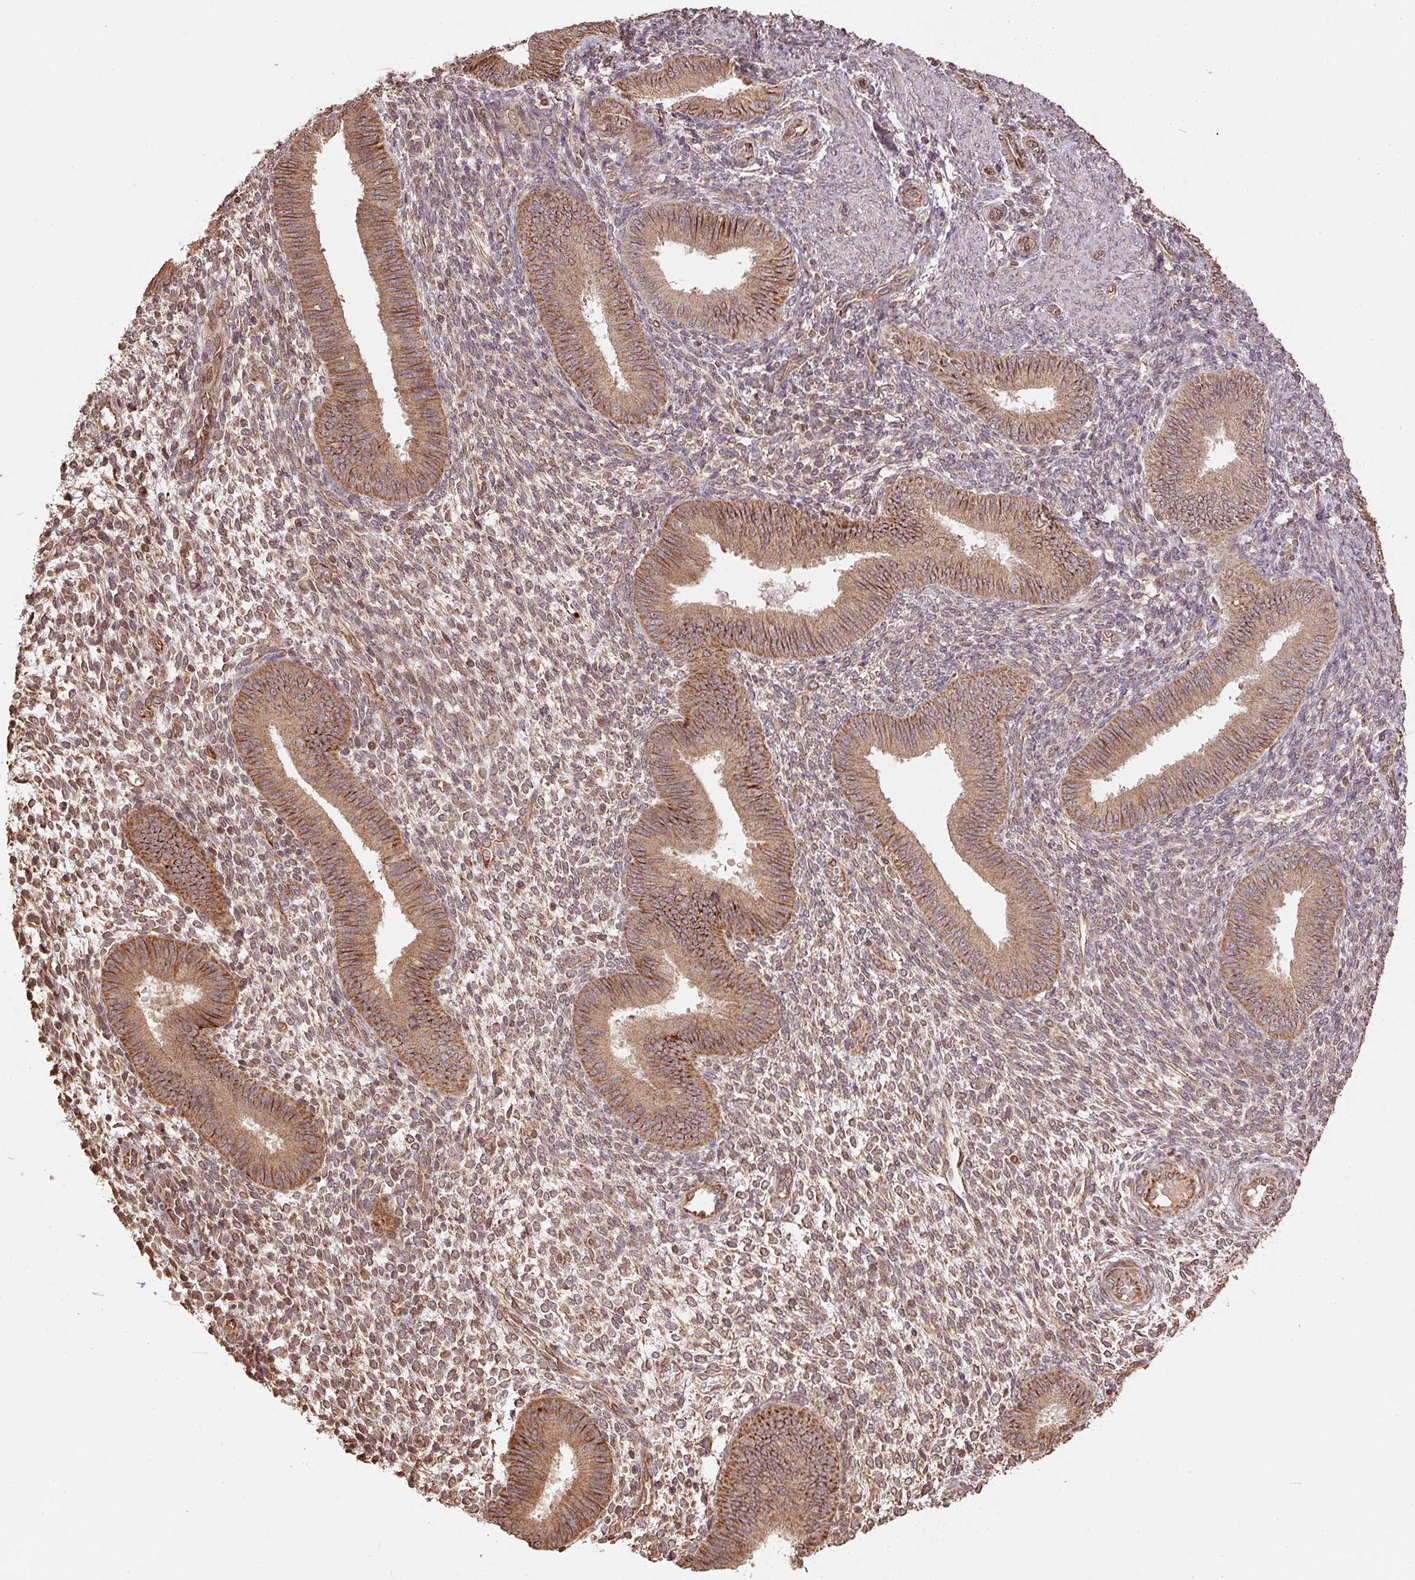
{"staining": {"intensity": "weak", "quantity": "25%-75%", "location": "cytoplasmic/membranous"}, "tissue": "endometrium", "cell_type": "Cells in endometrial stroma", "image_type": "normal", "snomed": [{"axis": "morphology", "description": "Normal tissue, NOS"}, {"axis": "topography", "description": "Endometrium"}], "caption": "The histopathology image exhibits a brown stain indicating the presence of a protein in the cytoplasmic/membranous of cells in endometrial stroma in endometrium. (DAB IHC with brightfield microscopy, high magnification).", "gene": "SPRED2", "patient": {"sex": "female", "age": 39}}